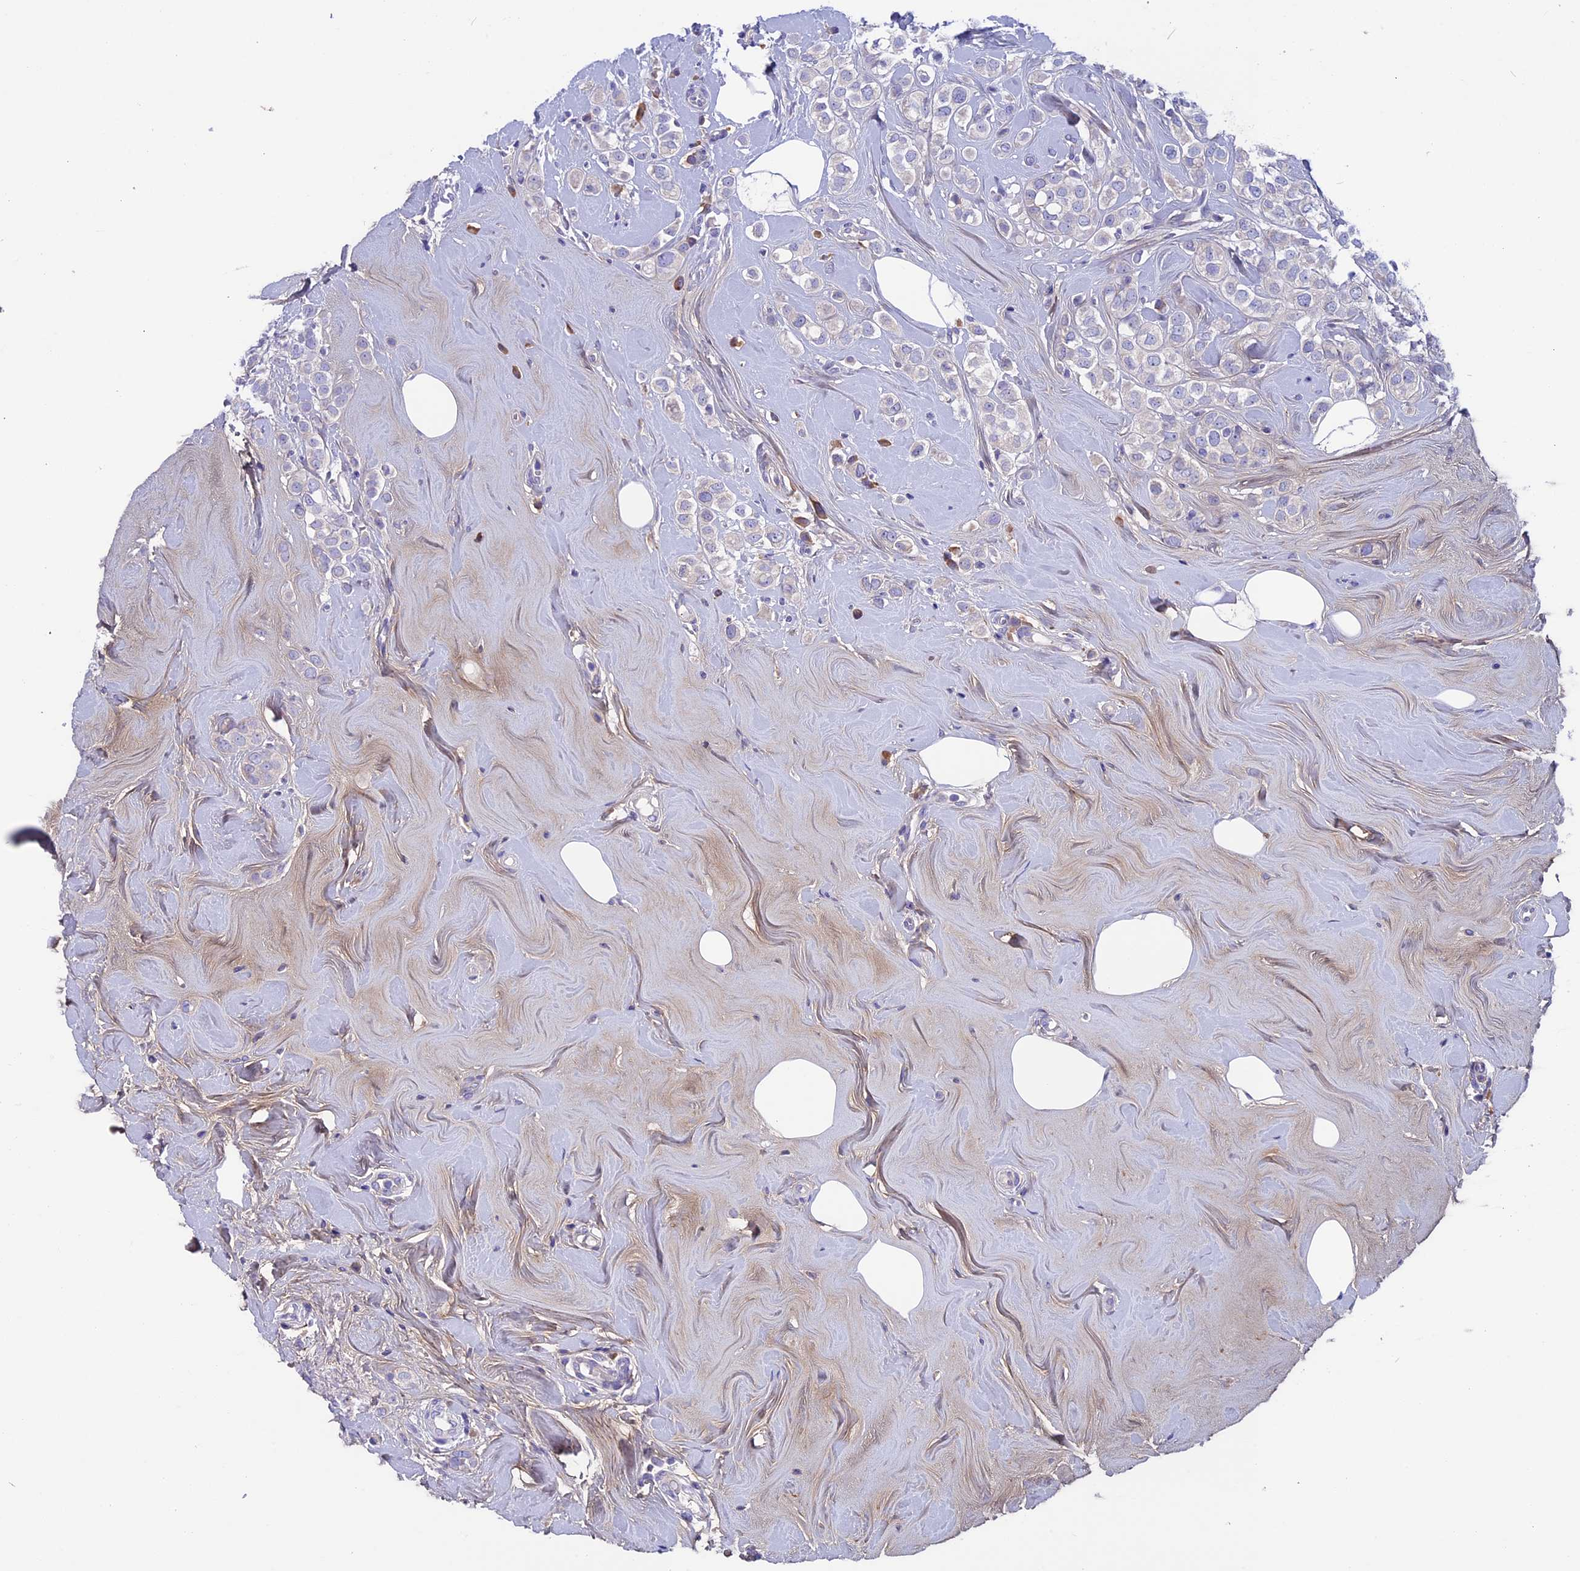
{"staining": {"intensity": "negative", "quantity": "none", "location": "none"}, "tissue": "breast cancer", "cell_type": "Tumor cells", "image_type": "cancer", "snomed": [{"axis": "morphology", "description": "Lobular carcinoma"}, {"axis": "topography", "description": "Breast"}], "caption": "Histopathology image shows no protein positivity in tumor cells of breast cancer (lobular carcinoma) tissue.", "gene": "DCTN5", "patient": {"sex": "female", "age": 47}}